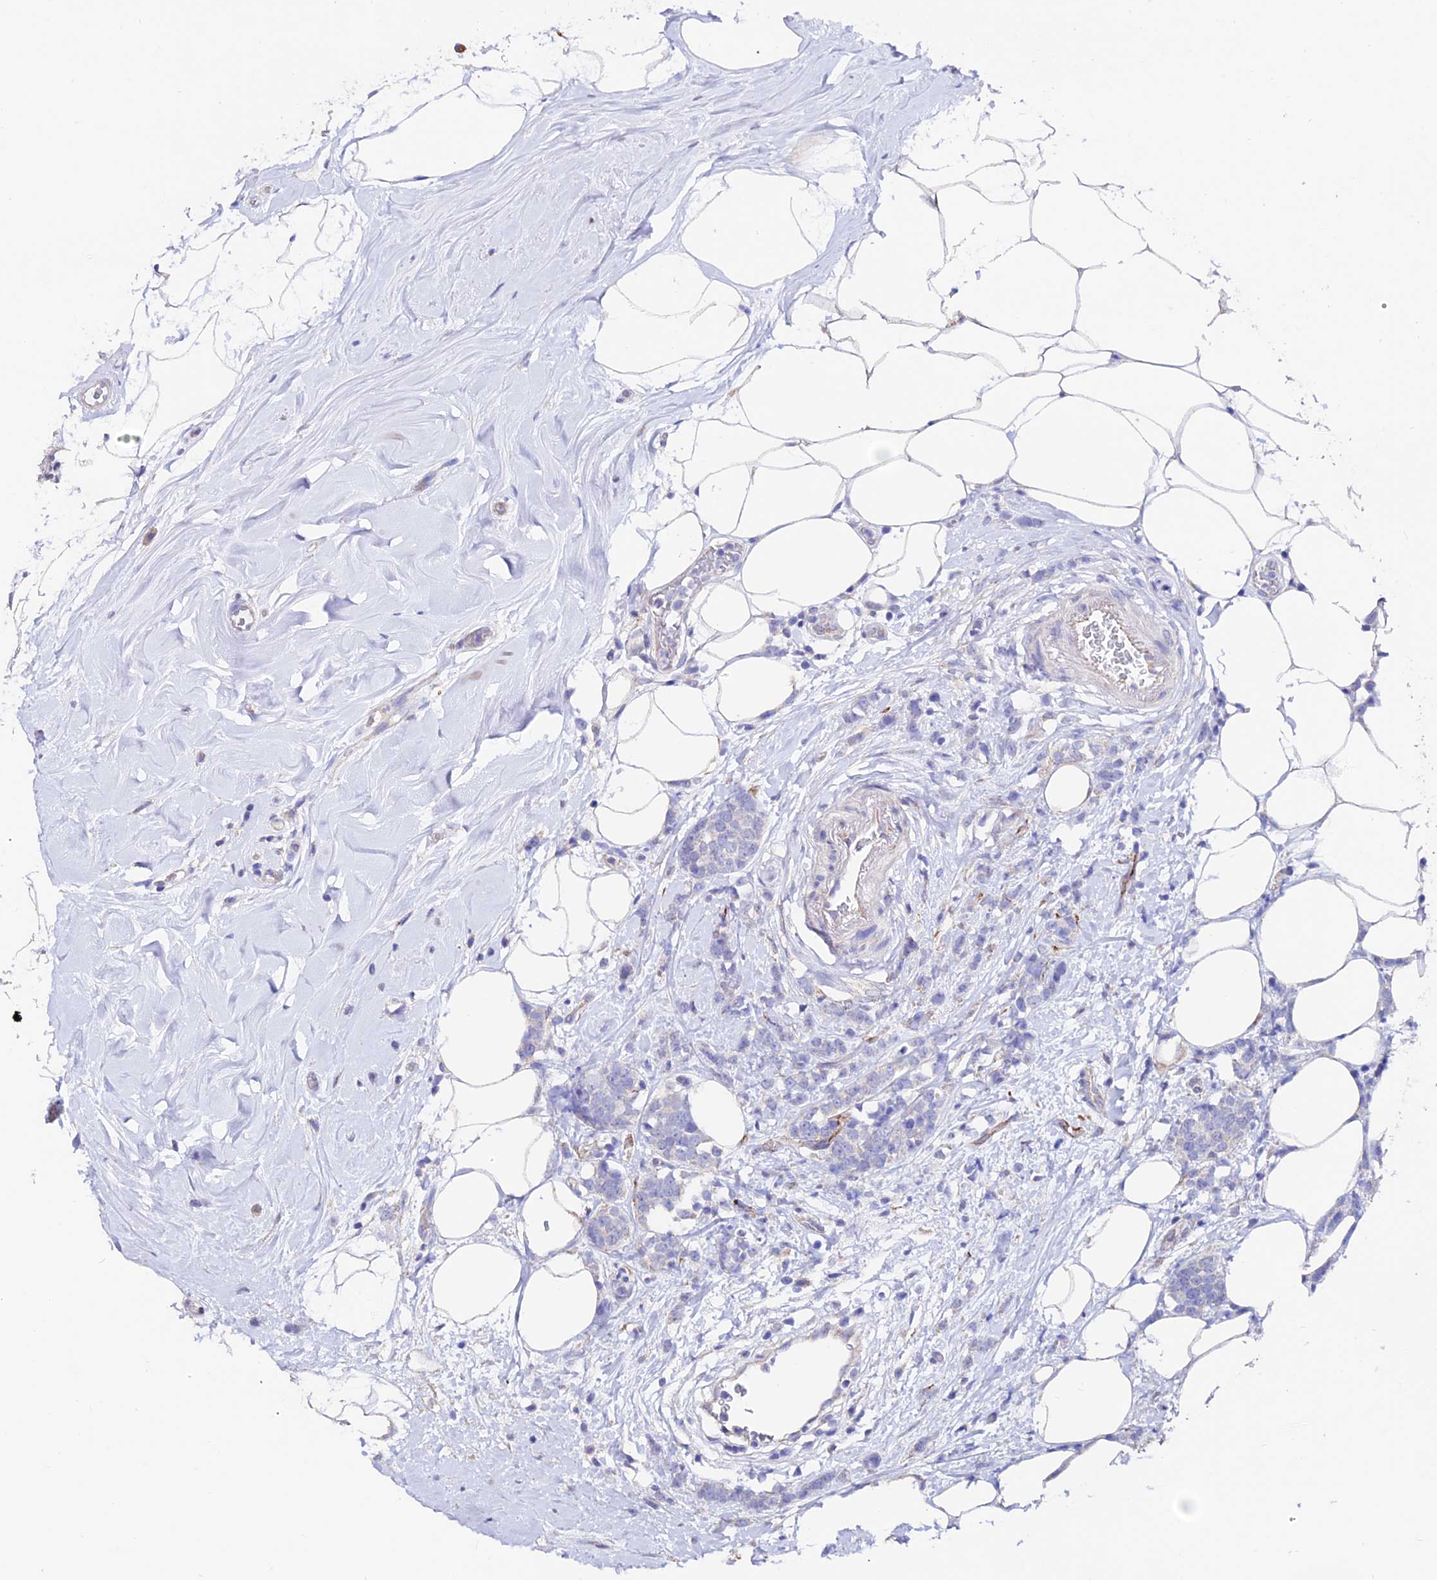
{"staining": {"intensity": "negative", "quantity": "none", "location": "none"}, "tissue": "breast cancer", "cell_type": "Tumor cells", "image_type": "cancer", "snomed": [{"axis": "morphology", "description": "Lobular carcinoma"}, {"axis": "topography", "description": "Breast"}], "caption": "There is no significant expression in tumor cells of breast lobular carcinoma.", "gene": "ESM1", "patient": {"sex": "female", "age": 58}}